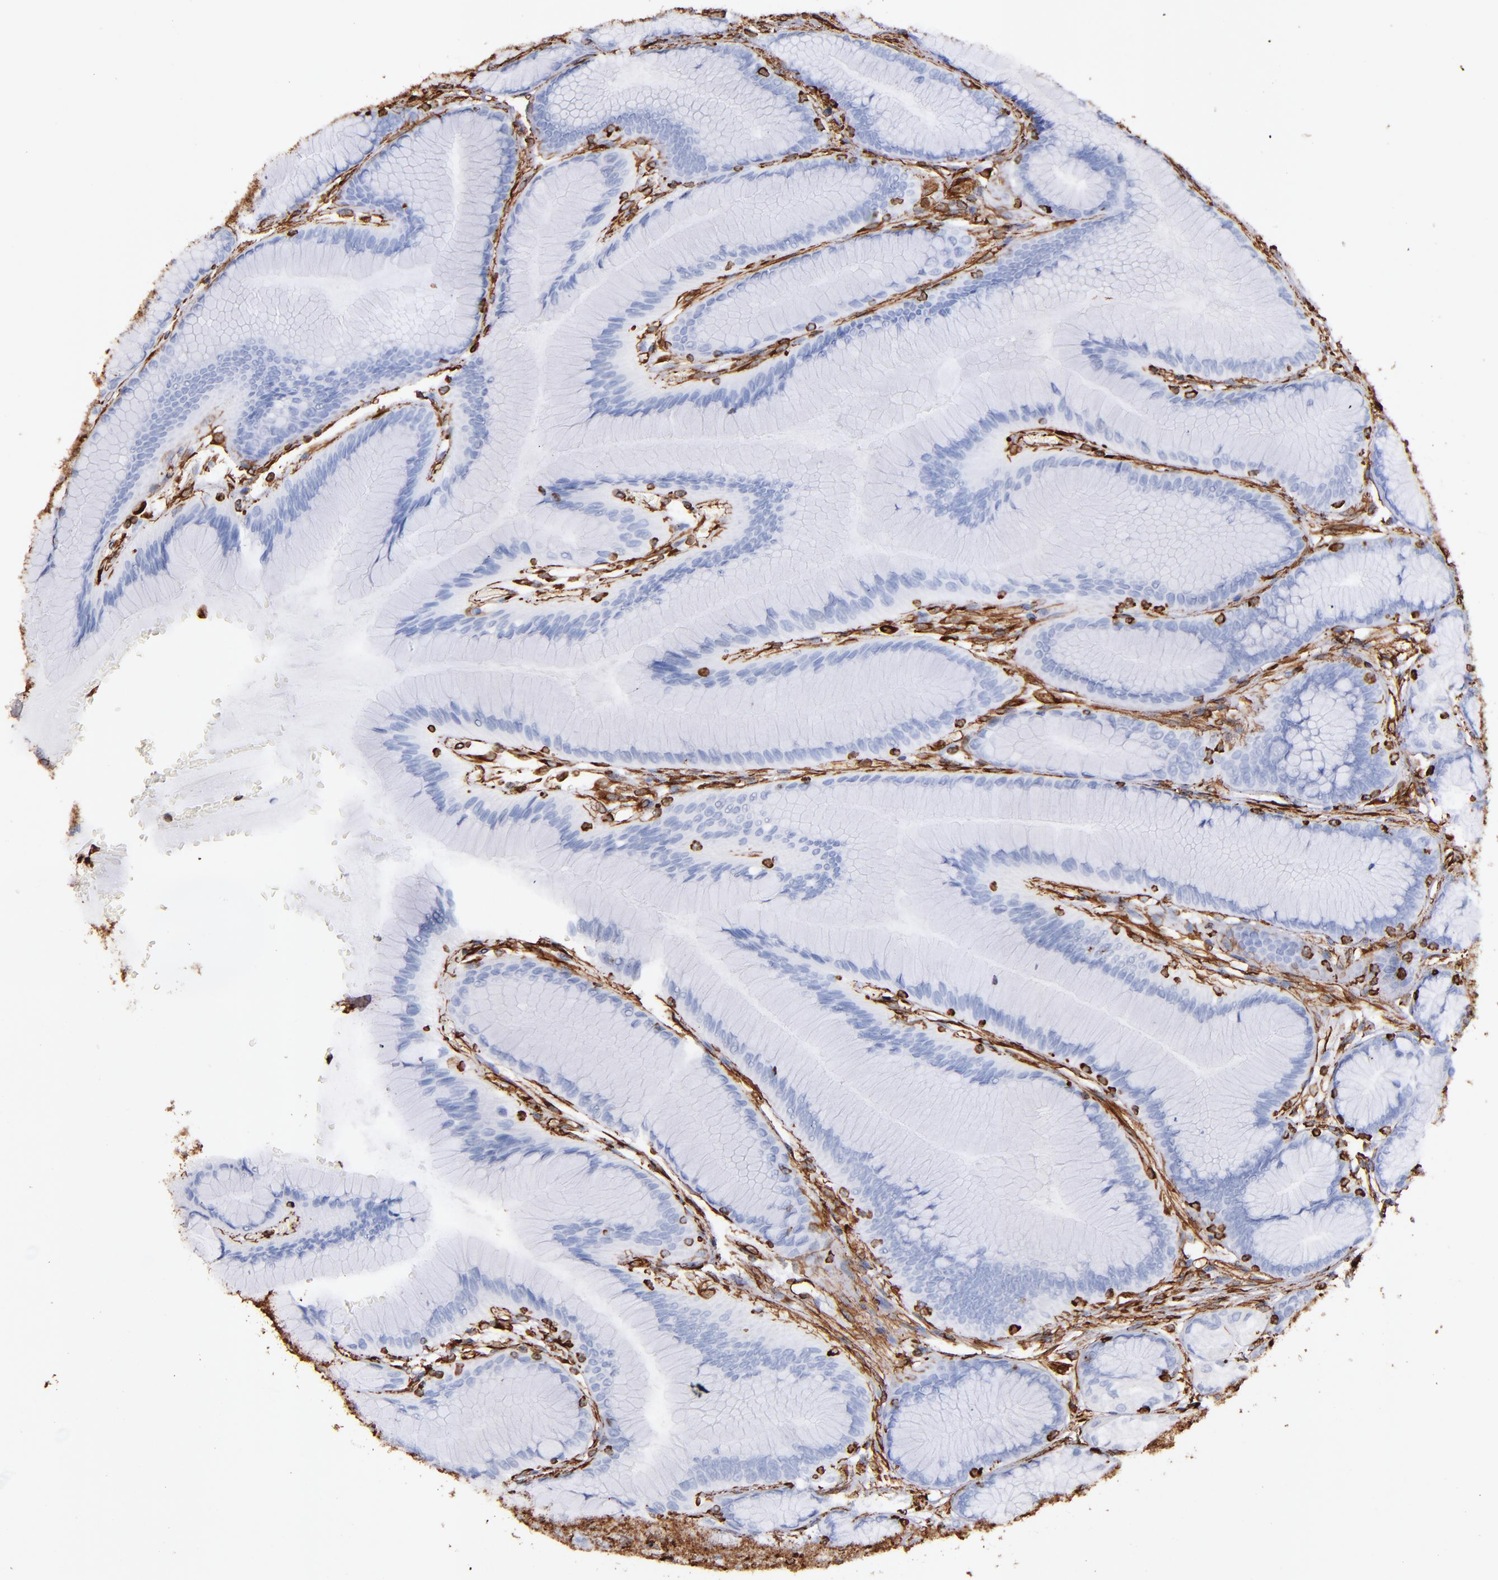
{"staining": {"intensity": "negative", "quantity": "none", "location": "none"}, "tissue": "stomach", "cell_type": "Glandular cells", "image_type": "normal", "snomed": [{"axis": "morphology", "description": "Normal tissue, NOS"}, {"axis": "morphology", "description": "Adenocarcinoma, NOS"}, {"axis": "topography", "description": "Stomach"}, {"axis": "topography", "description": "Stomach, lower"}], "caption": "Immunohistochemistry of benign stomach reveals no staining in glandular cells. (Immunohistochemistry, brightfield microscopy, high magnification).", "gene": "VIM", "patient": {"sex": "female", "age": 65}}